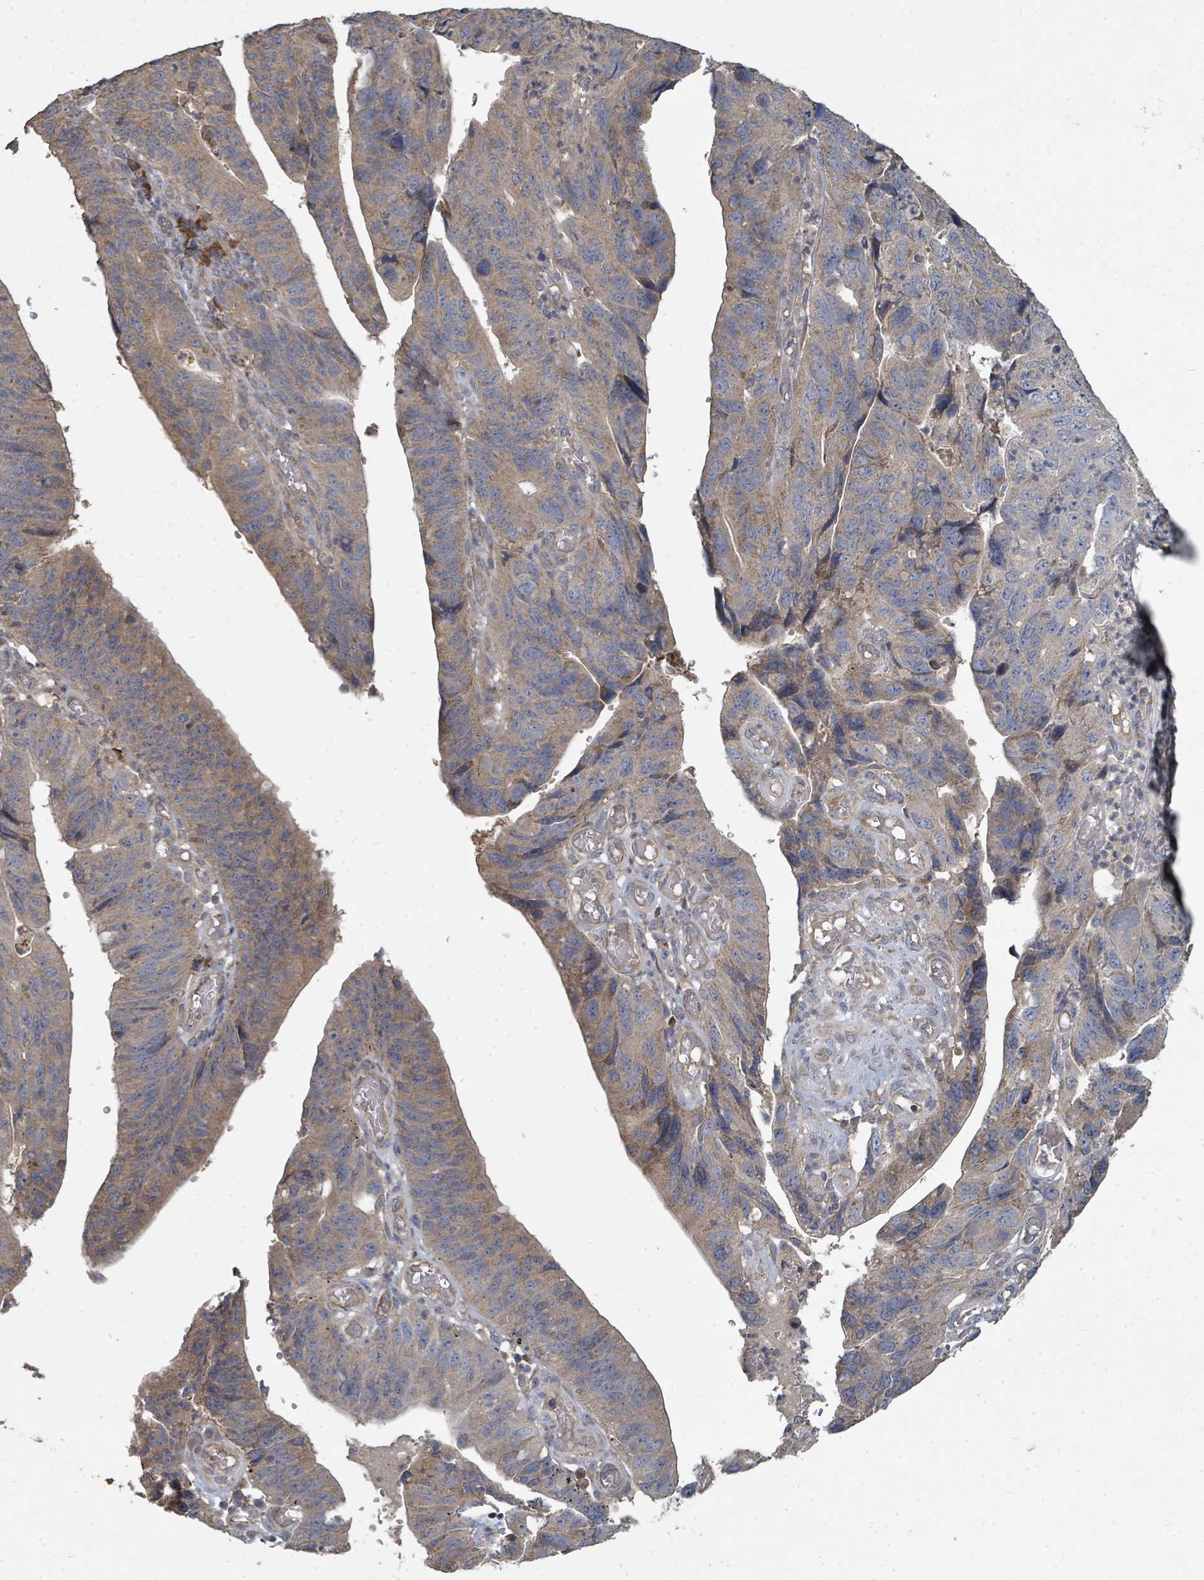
{"staining": {"intensity": "weak", "quantity": "25%-75%", "location": "cytoplasmic/membranous"}, "tissue": "stomach cancer", "cell_type": "Tumor cells", "image_type": "cancer", "snomed": [{"axis": "morphology", "description": "Adenocarcinoma, NOS"}, {"axis": "topography", "description": "Stomach"}], "caption": "Immunohistochemical staining of human stomach adenocarcinoma displays low levels of weak cytoplasmic/membranous staining in approximately 25%-75% of tumor cells.", "gene": "WDFY1", "patient": {"sex": "male", "age": 59}}